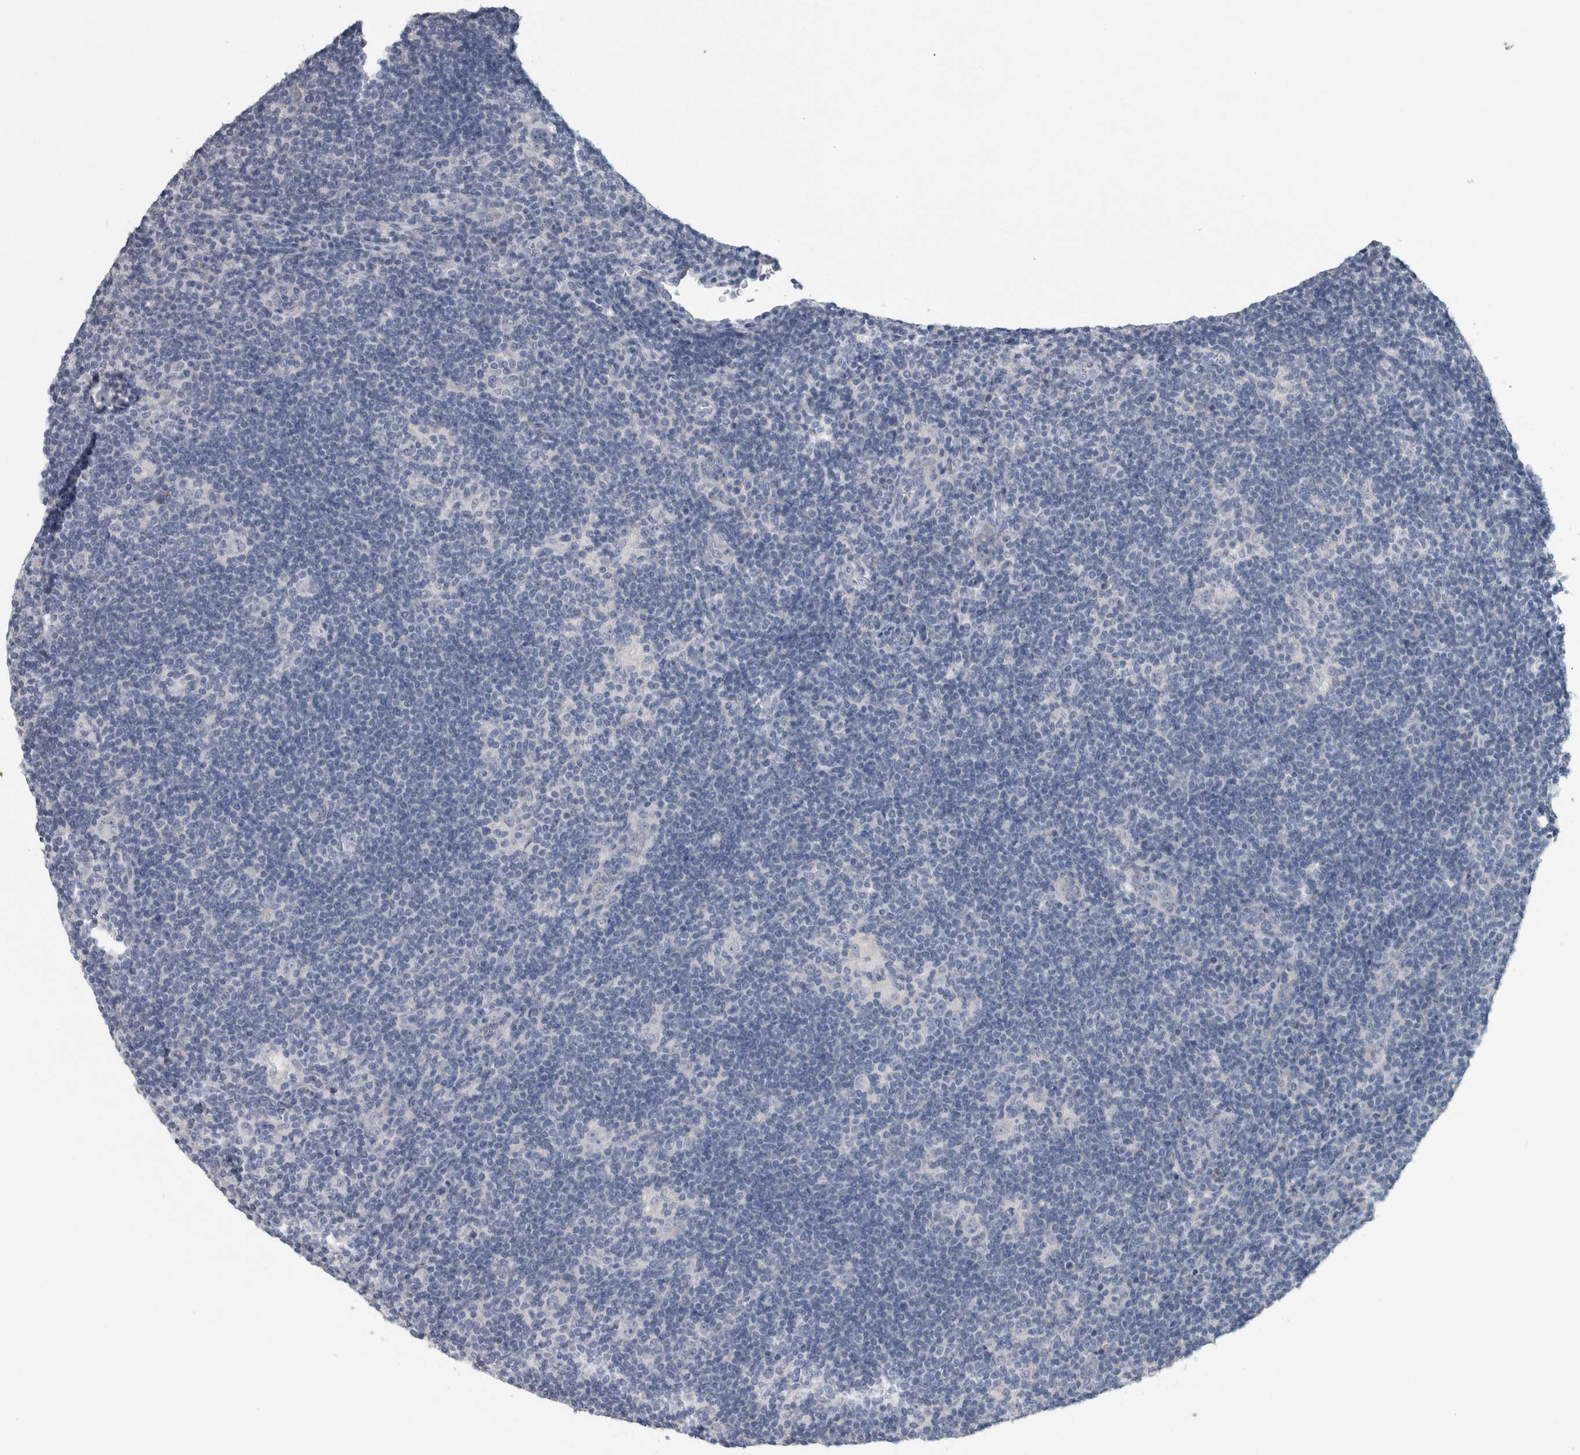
{"staining": {"intensity": "negative", "quantity": "none", "location": "none"}, "tissue": "lymphoma", "cell_type": "Tumor cells", "image_type": "cancer", "snomed": [{"axis": "morphology", "description": "Hodgkin's disease, NOS"}, {"axis": "topography", "description": "Lymph node"}], "caption": "Immunohistochemistry histopathology image of neoplastic tissue: Hodgkin's disease stained with DAB exhibits no significant protein staining in tumor cells. Brightfield microscopy of immunohistochemistry stained with DAB (brown) and hematoxylin (blue), captured at high magnification.", "gene": "NEFM", "patient": {"sex": "female", "age": 57}}